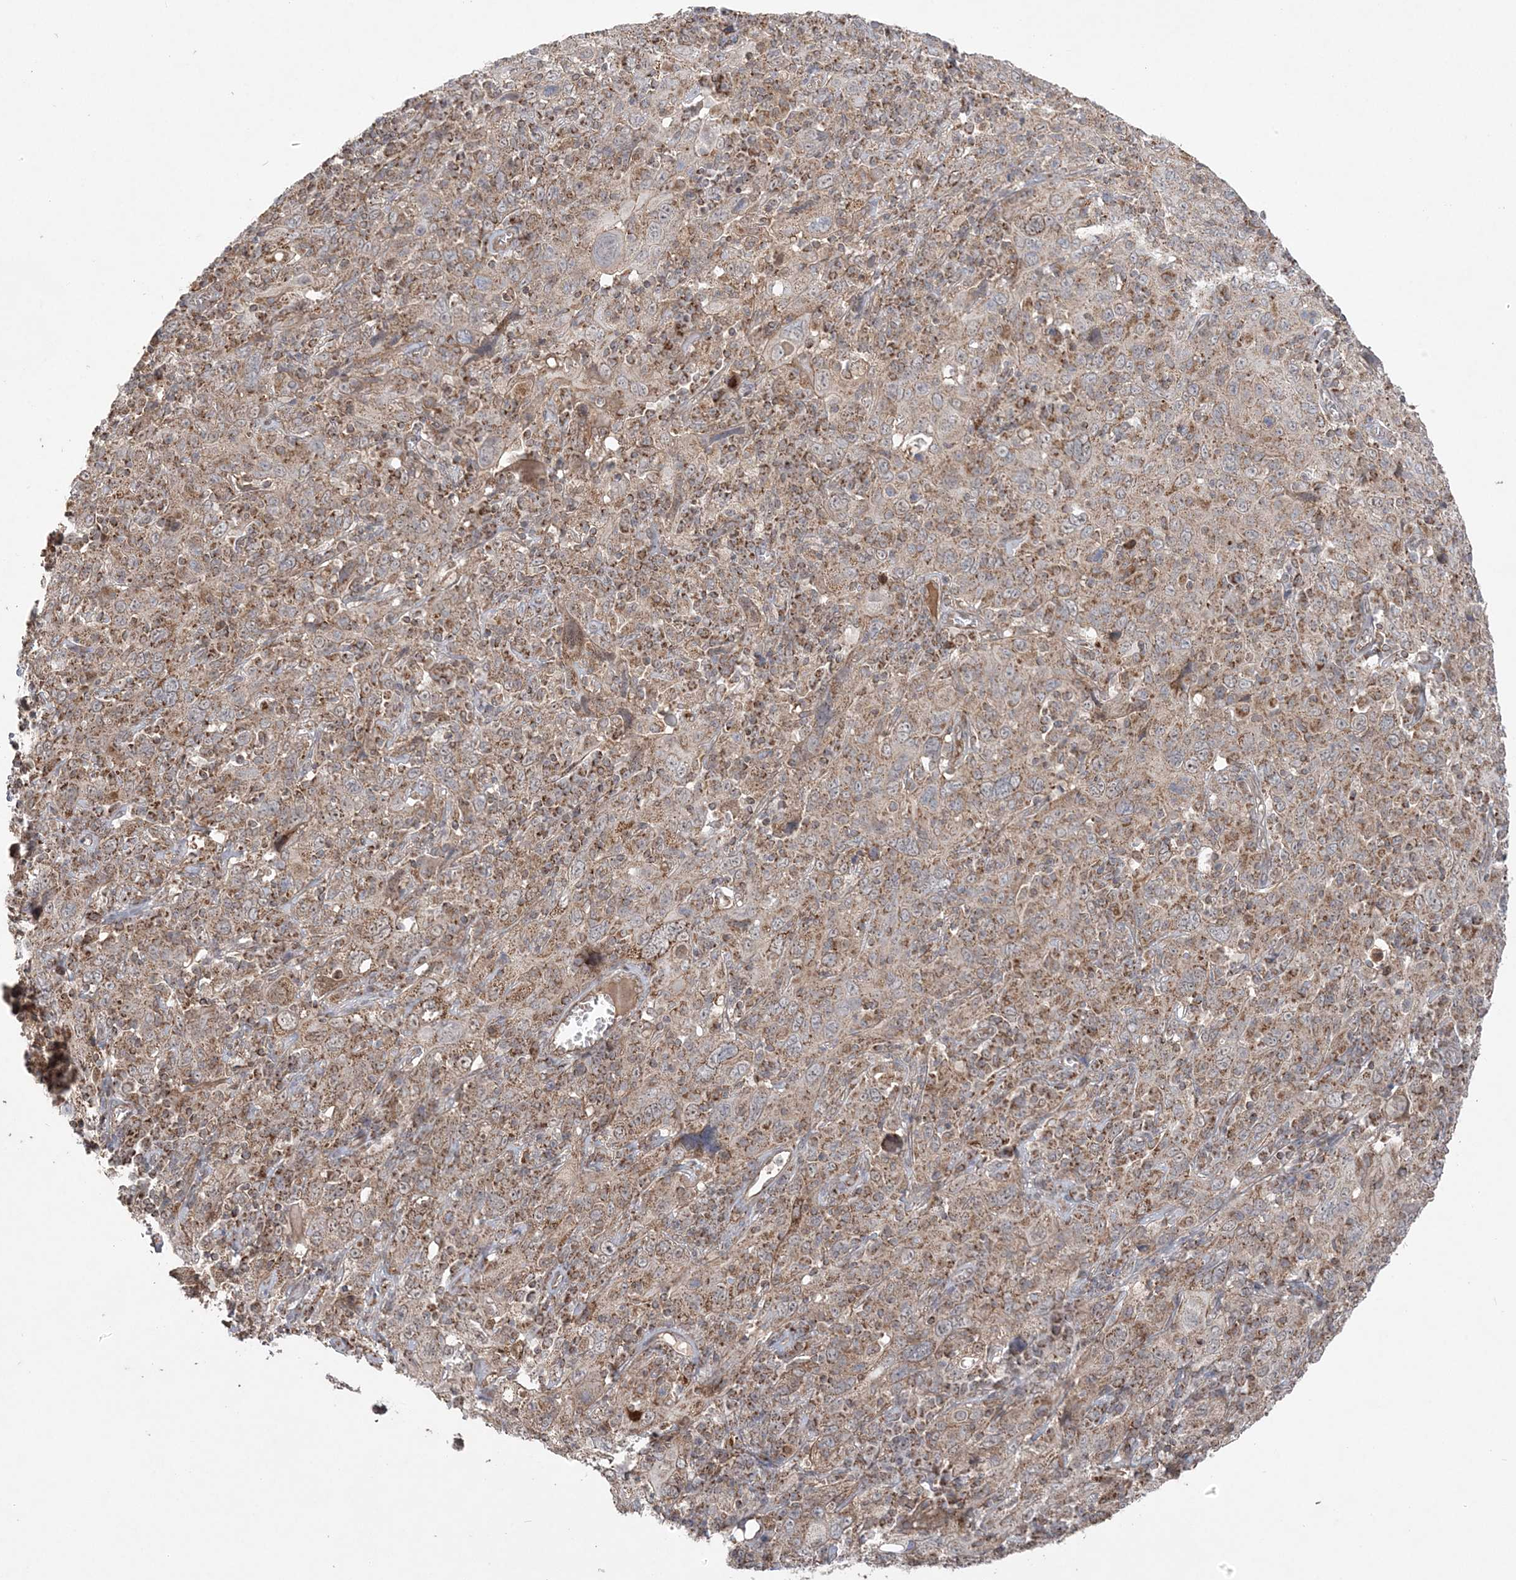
{"staining": {"intensity": "weak", "quantity": ">75%", "location": "cytoplasmic/membranous"}, "tissue": "cervical cancer", "cell_type": "Tumor cells", "image_type": "cancer", "snomed": [{"axis": "morphology", "description": "Squamous cell carcinoma, NOS"}, {"axis": "topography", "description": "Cervix"}], "caption": "Brown immunohistochemical staining in human squamous cell carcinoma (cervical) demonstrates weak cytoplasmic/membranous positivity in about >75% of tumor cells. Ihc stains the protein of interest in brown and the nuclei are stained blue.", "gene": "SCLT1", "patient": {"sex": "female", "age": 46}}